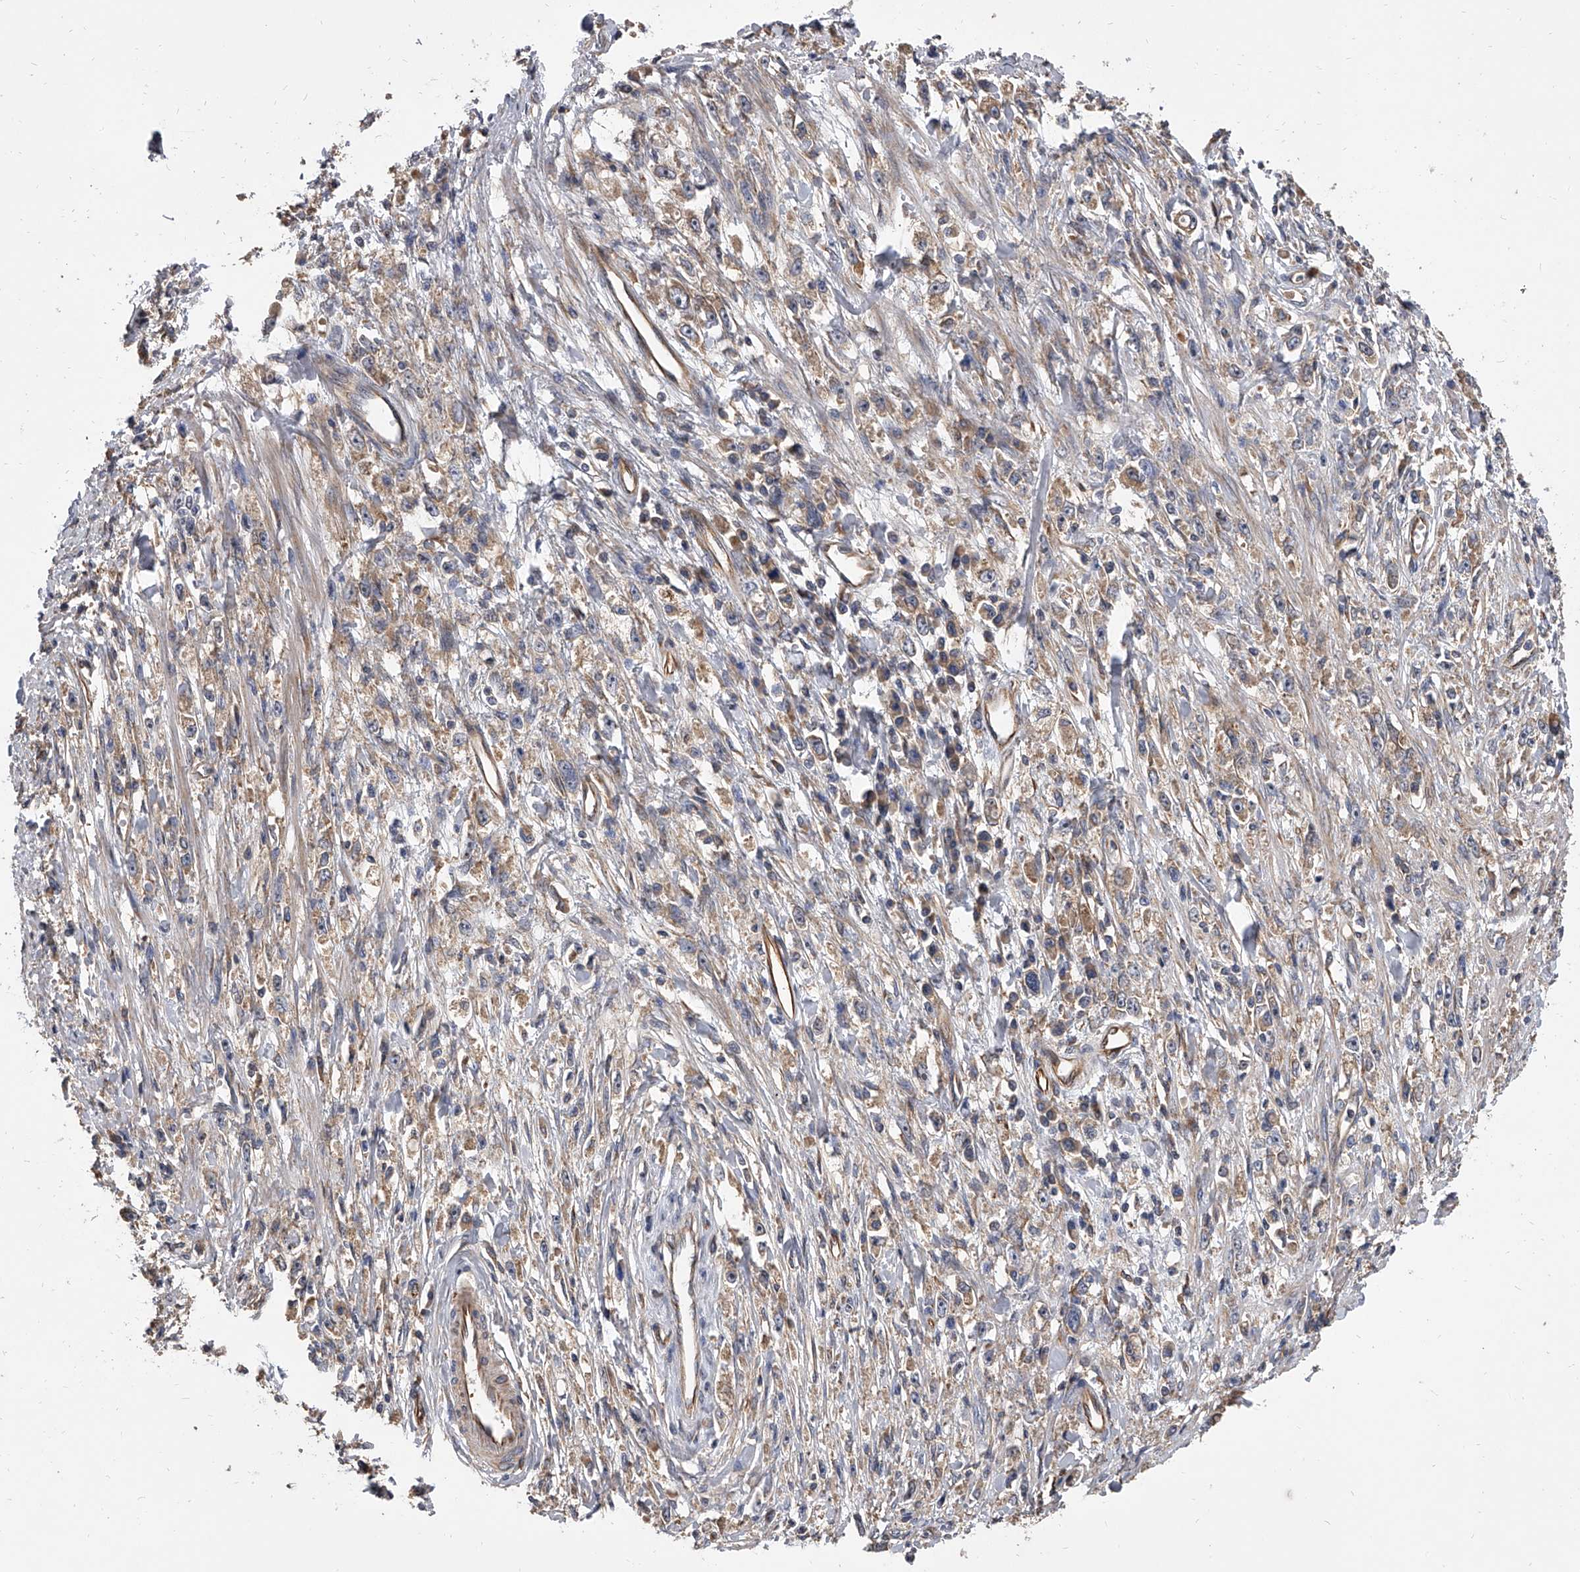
{"staining": {"intensity": "weak", "quantity": "<25%", "location": "cytoplasmic/membranous"}, "tissue": "stomach cancer", "cell_type": "Tumor cells", "image_type": "cancer", "snomed": [{"axis": "morphology", "description": "Adenocarcinoma, NOS"}, {"axis": "topography", "description": "Stomach"}], "caption": "The immunohistochemistry photomicrograph has no significant staining in tumor cells of stomach adenocarcinoma tissue. Nuclei are stained in blue.", "gene": "EXOC4", "patient": {"sex": "female", "age": 59}}